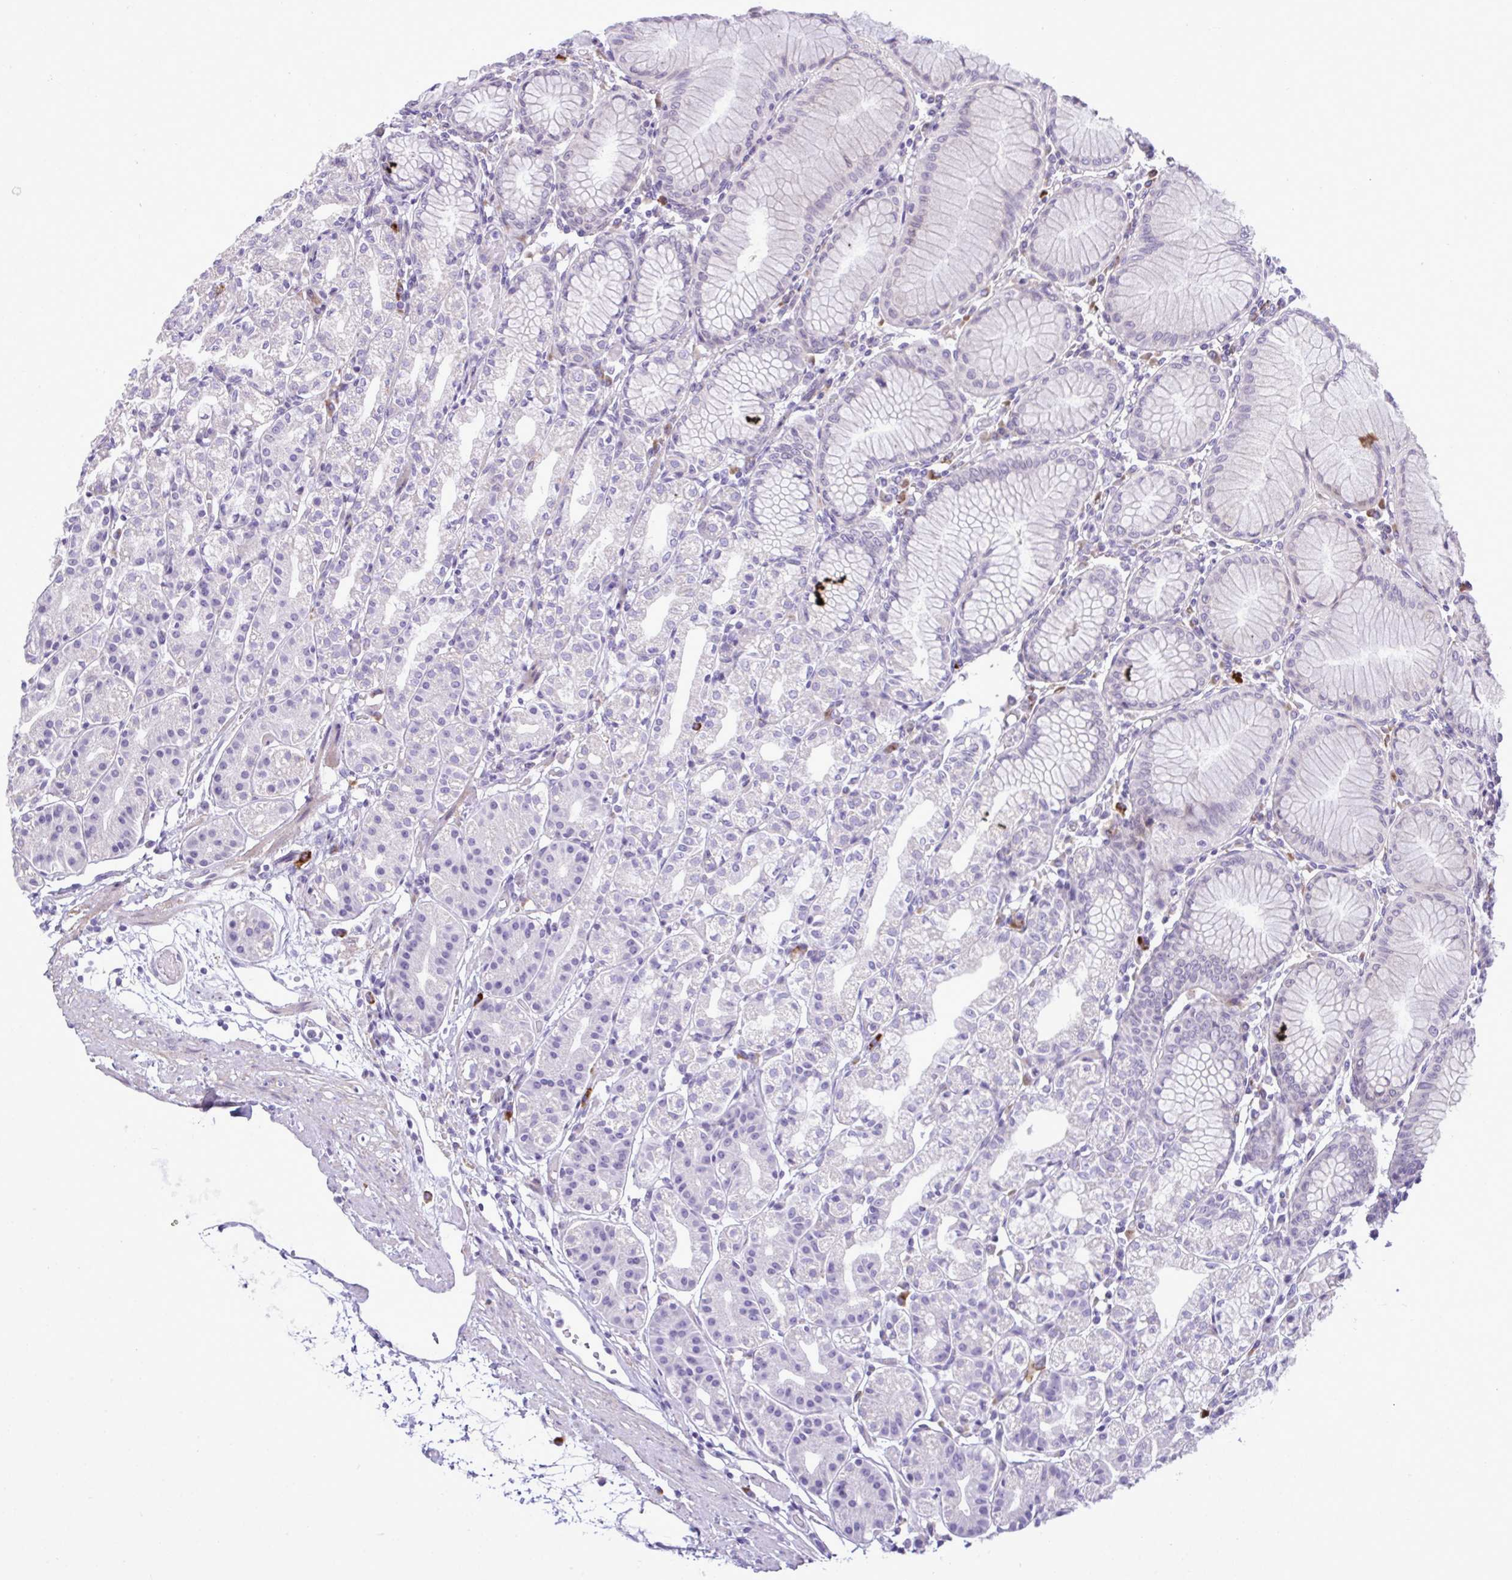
{"staining": {"intensity": "negative", "quantity": "none", "location": "none"}, "tissue": "stomach", "cell_type": "Glandular cells", "image_type": "normal", "snomed": [{"axis": "morphology", "description": "Normal tissue, NOS"}, {"axis": "topography", "description": "Stomach"}], "caption": "A high-resolution photomicrograph shows IHC staining of normal stomach, which shows no significant positivity in glandular cells. (Stains: DAB (3,3'-diaminobenzidine) IHC with hematoxylin counter stain, Microscopy: brightfield microscopy at high magnification).", "gene": "SPAG1", "patient": {"sex": "female", "age": 57}}